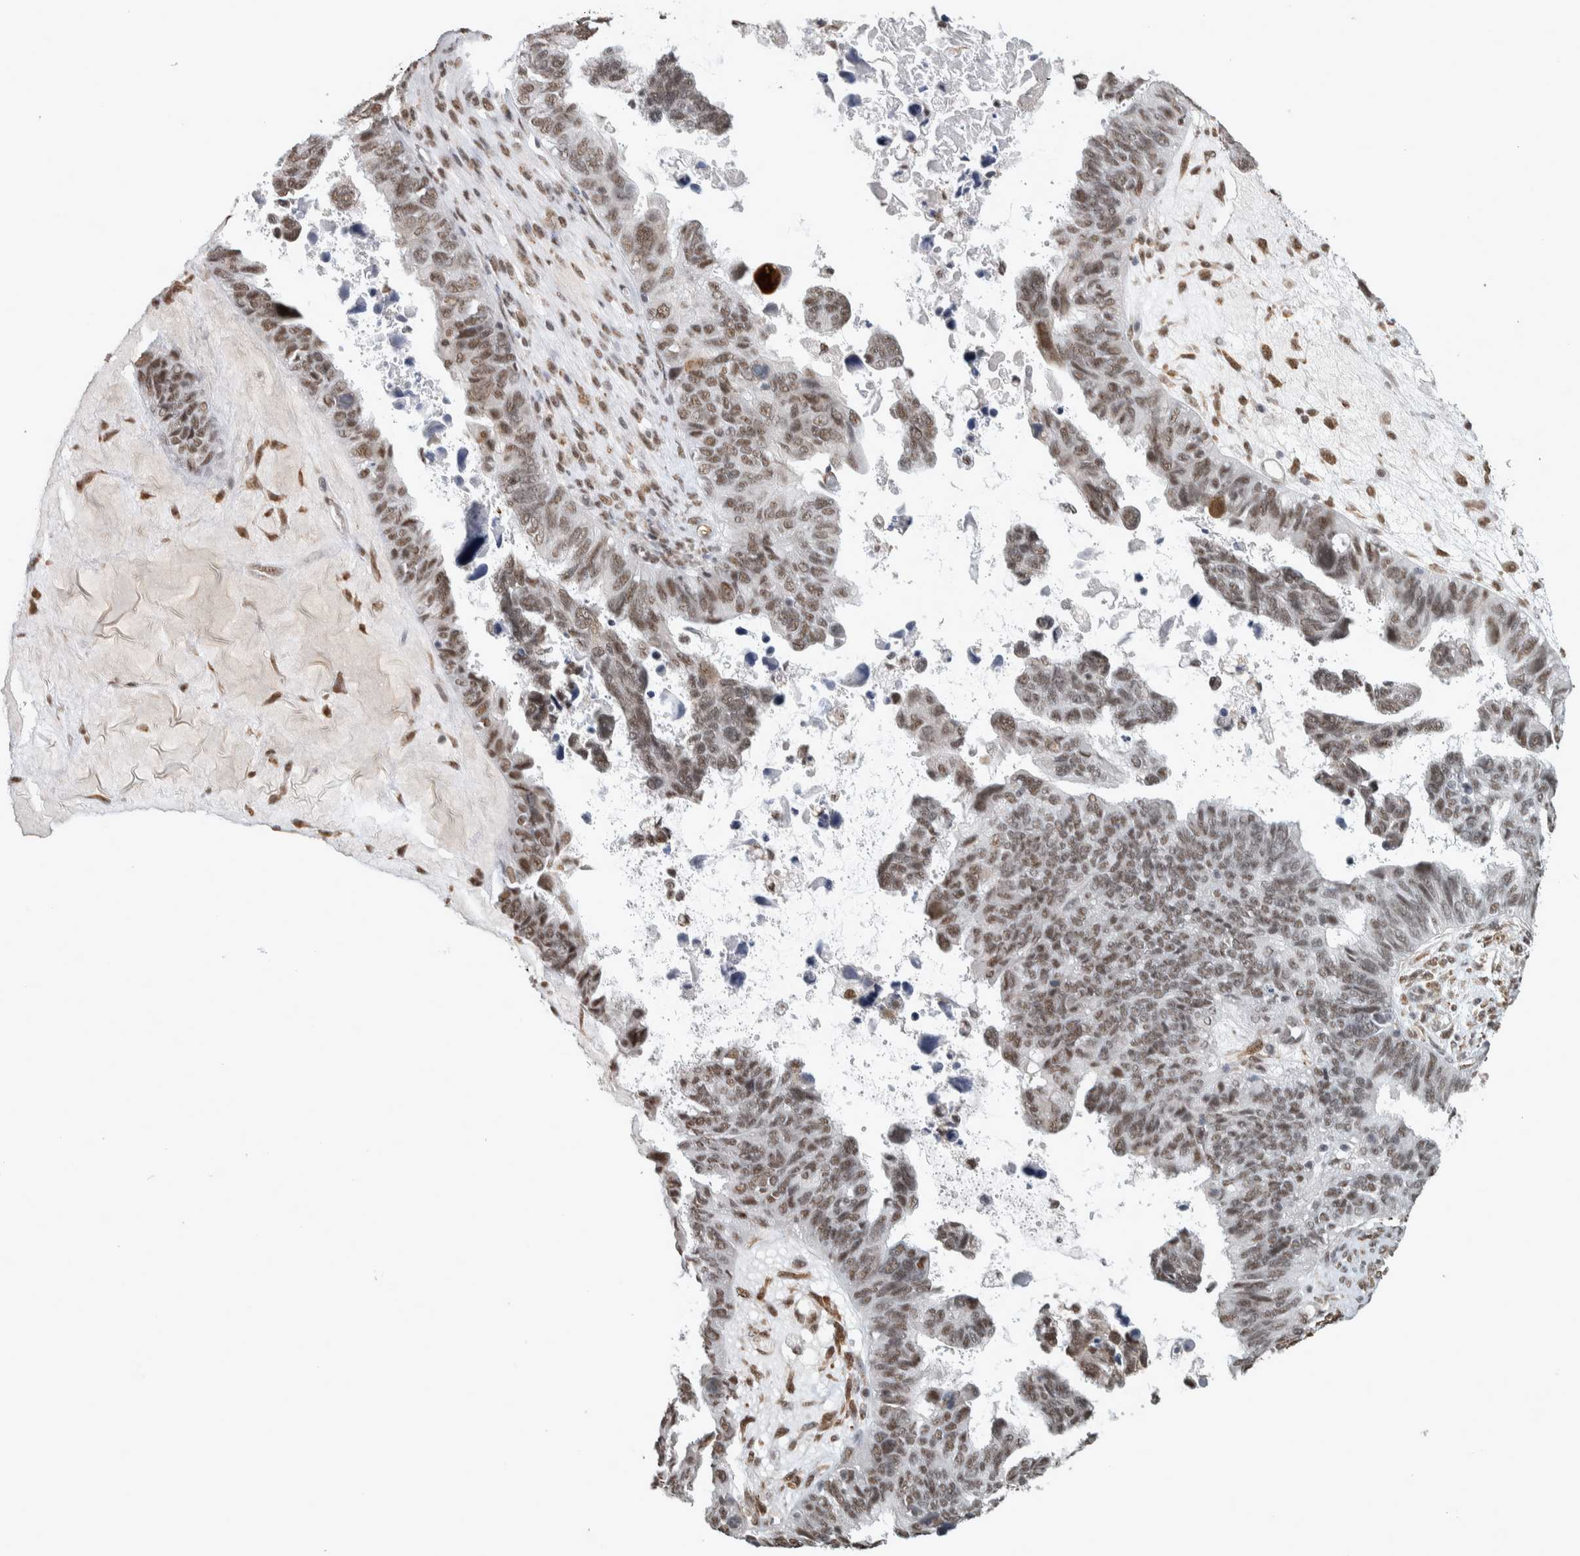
{"staining": {"intensity": "moderate", "quantity": ">75%", "location": "nuclear"}, "tissue": "ovarian cancer", "cell_type": "Tumor cells", "image_type": "cancer", "snomed": [{"axis": "morphology", "description": "Cystadenocarcinoma, serous, NOS"}, {"axis": "topography", "description": "Ovary"}], "caption": "Protein expression analysis of ovarian serous cystadenocarcinoma demonstrates moderate nuclear positivity in approximately >75% of tumor cells.", "gene": "DDX42", "patient": {"sex": "female", "age": 79}}